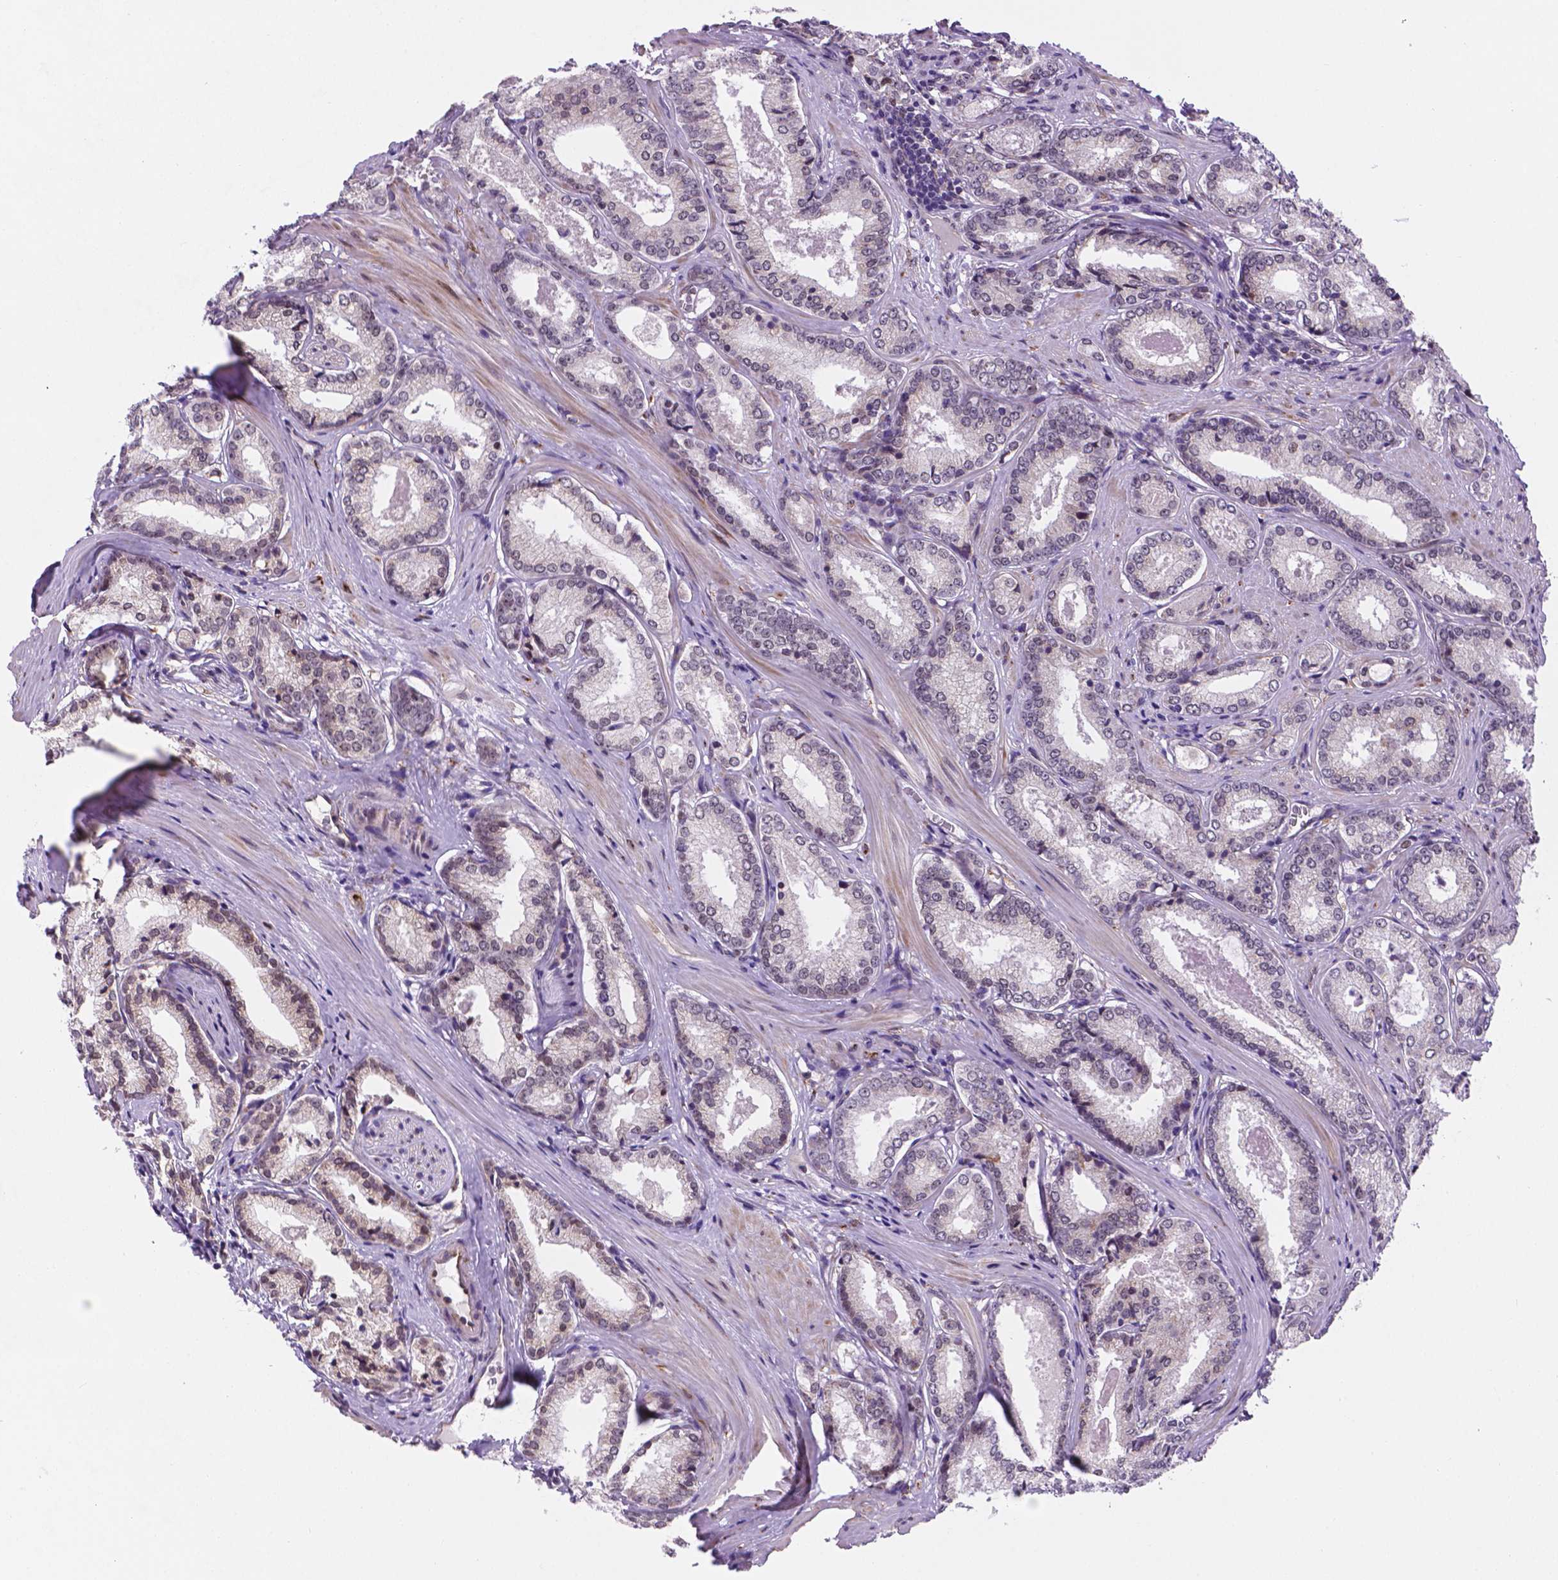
{"staining": {"intensity": "negative", "quantity": "none", "location": "none"}, "tissue": "prostate cancer", "cell_type": "Tumor cells", "image_type": "cancer", "snomed": [{"axis": "morphology", "description": "Adenocarcinoma, Low grade"}, {"axis": "topography", "description": "Prostate"}], "caption": "Tumor cells are negative for brown protein staining in adenocarcinoma (low-grade) (prostate). (DAB immunohistochemistry (IHC) visualized using brightfield microscopy, high magnification).", "gene": "FNIP1", "patient": {"sex": "male", "age": 56}}